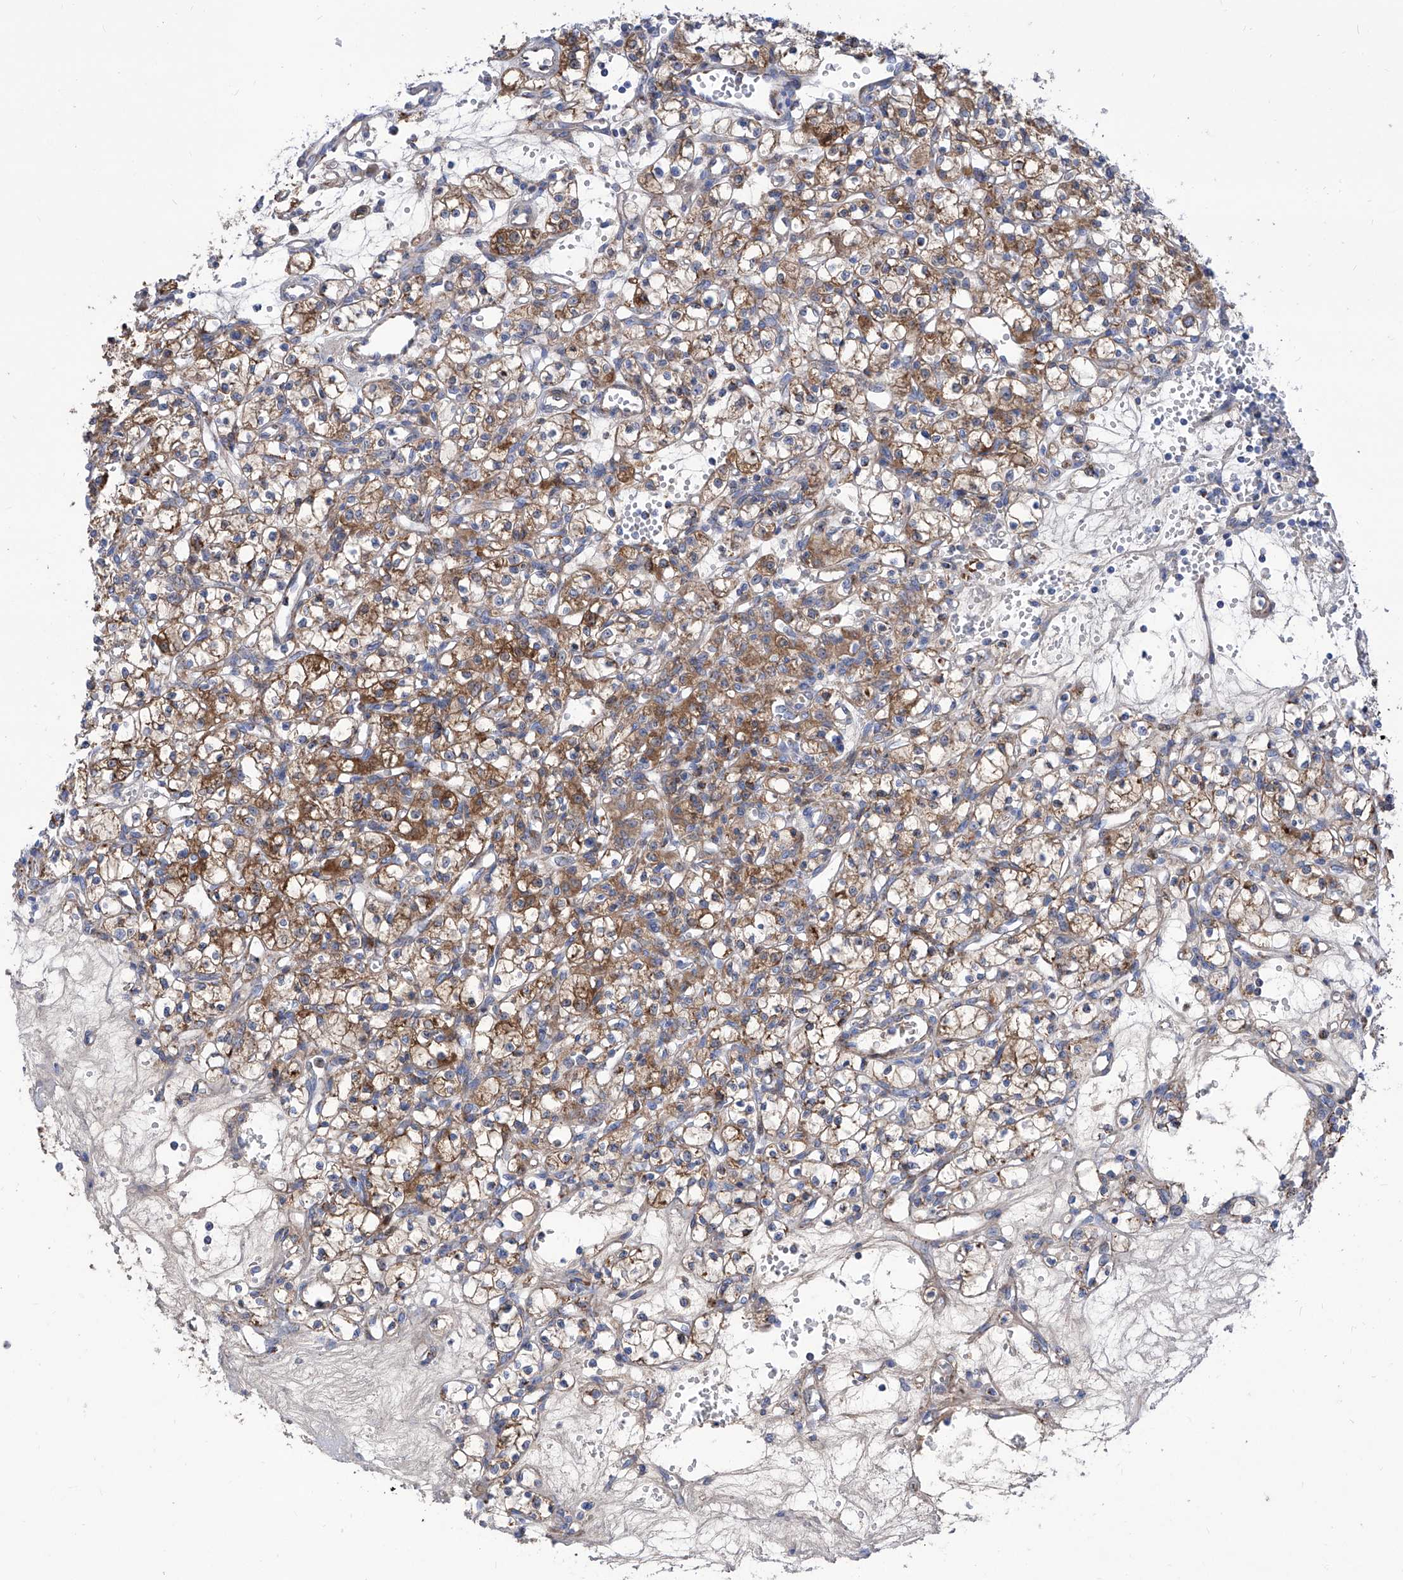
{"staining": {"intensity": "moderate", "quantity": ">75%", "location": "cytoplasmic/membranous"}, "tissue": "renal cancer", "cell_type": "Tumor cells", "image_type": "cancer", "snomed": [{"axis": "morphology", "description": "Adenocarcinoma, NOS"}, {"axis": "topography", "description": "Kidney"}], "caption": "Immunohistochemical staining of renal cancer (adenocarcinoma) shows moderate cytoplasmic/membranous protein staining in approximately >75% of tumor cells.", "gene": "SRBD1", "patient": {"sex": "female", "age": 59}}